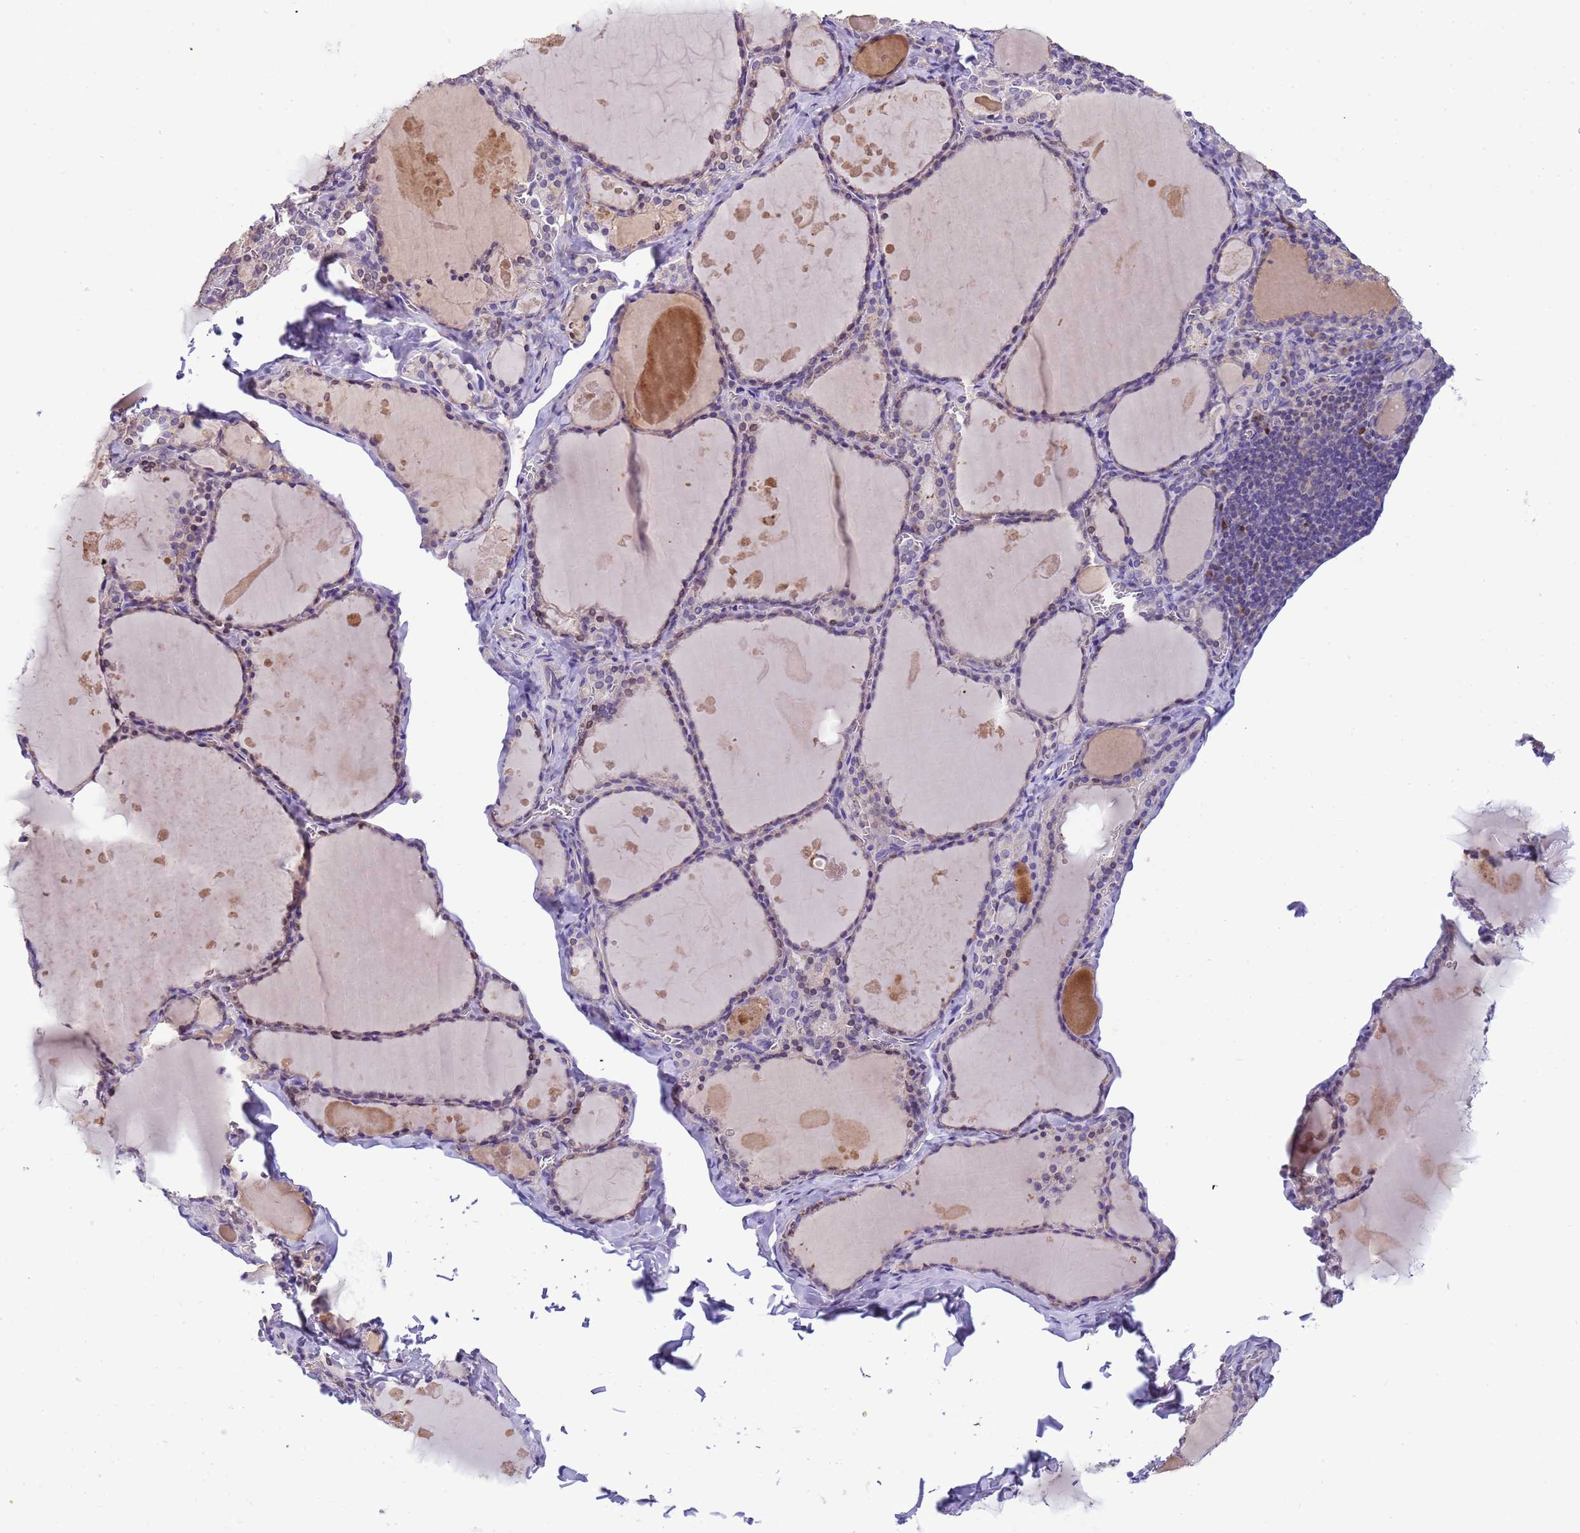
{"staining": {"intensity": "negative", "quantity": "none", "location": "none"}, "tissue": "thyroid gland", "cell_type": "Glandular cells", "image_type": "normal", "snomed": [{"axis": "morphology", "description": "Normal tissue, NOS"}, {"axis": "topography", "description": "Thyroid gland"}], "caption": "Image shows no significant protein positivity in glandular cells of unremarkable thyroid gland.", "gene": "PLCXD3", "patient": {"sex": "male", "age": 56}}